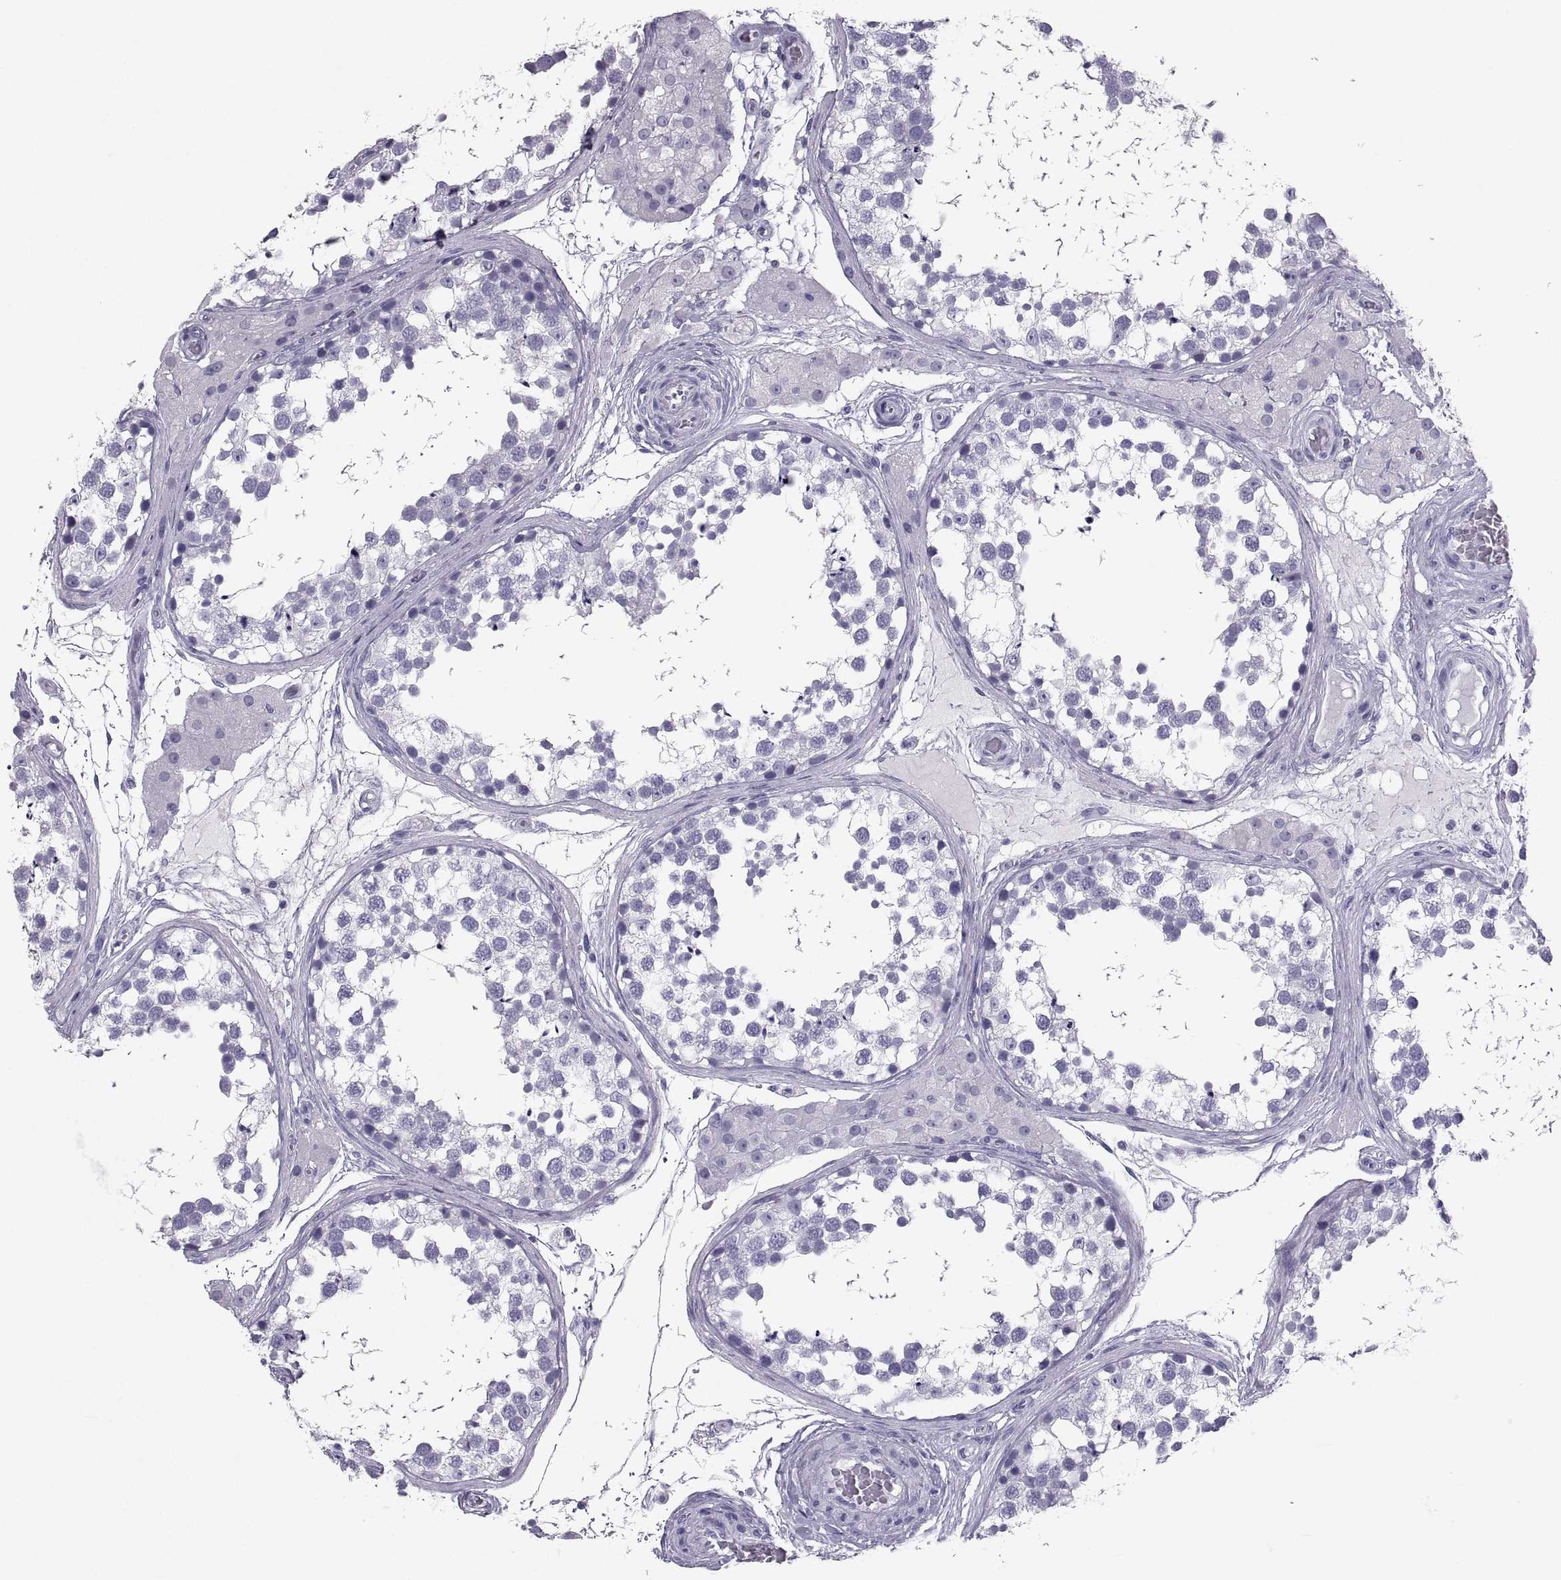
{"staining": {"intensity": "negative", "quantity": "none", "location": "none"}, "tissue": "testis", "cell_type": "Cells in seminiferous ducts", "image_type": "normal", "snomed": [{"axis": "morphology", "description": "Normal tissue, NOS"}, {"axis": "morphology", "description": "Seminoma, NOS"}, {"axis": "topography", "description": "Testis"}], "caption": "Immunohistochemistry (IHC) photomicrograph of unremarkable human testis stained for a protein (brown), which shows no positivity in cells in seminiferous ducts. (Stains: DAB IHC with hematoxylin counter stain, Microscopy: brightfield microscopy at high magnification).", "gene": "PCSK1N", "patient": {"sex": "male", "age": 65}}